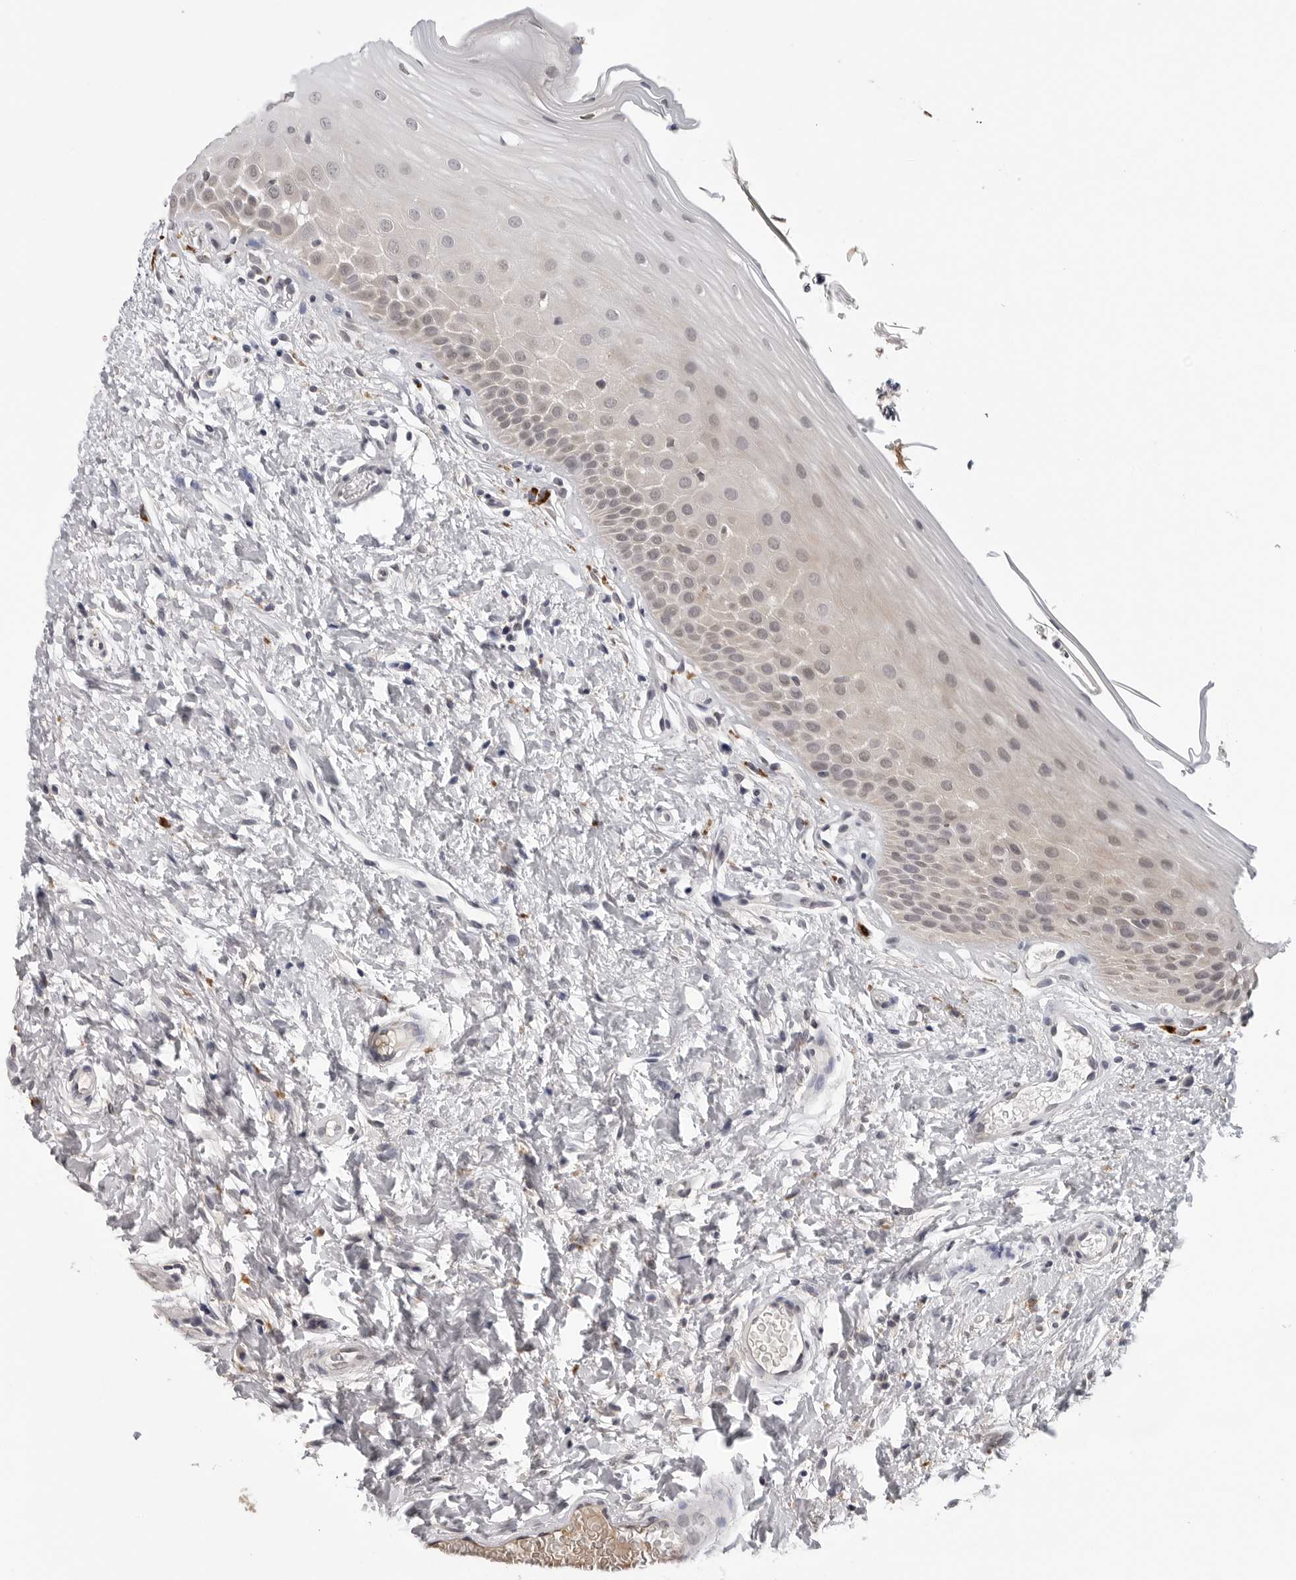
{"staining": {"intensity": "weak", "quantity": "<25%", "location": "cytoplasmic/membranous,nuclear"}, "tissue": "oral mucosa", "cell_type": "Squamous epithelial cells", "image_type": "normal", "snomed": [{"axis": "morphology", "description": "Normal tissue, NOS"}, {"axis": "topography", "description": "Oral tissue"}], "caption": "The IHC histopathology image has no significant positivity in squamous epithelial cells of oral mucosa.", "gene": "CDK20", "patient": {"sex": "female", "age": 56}}